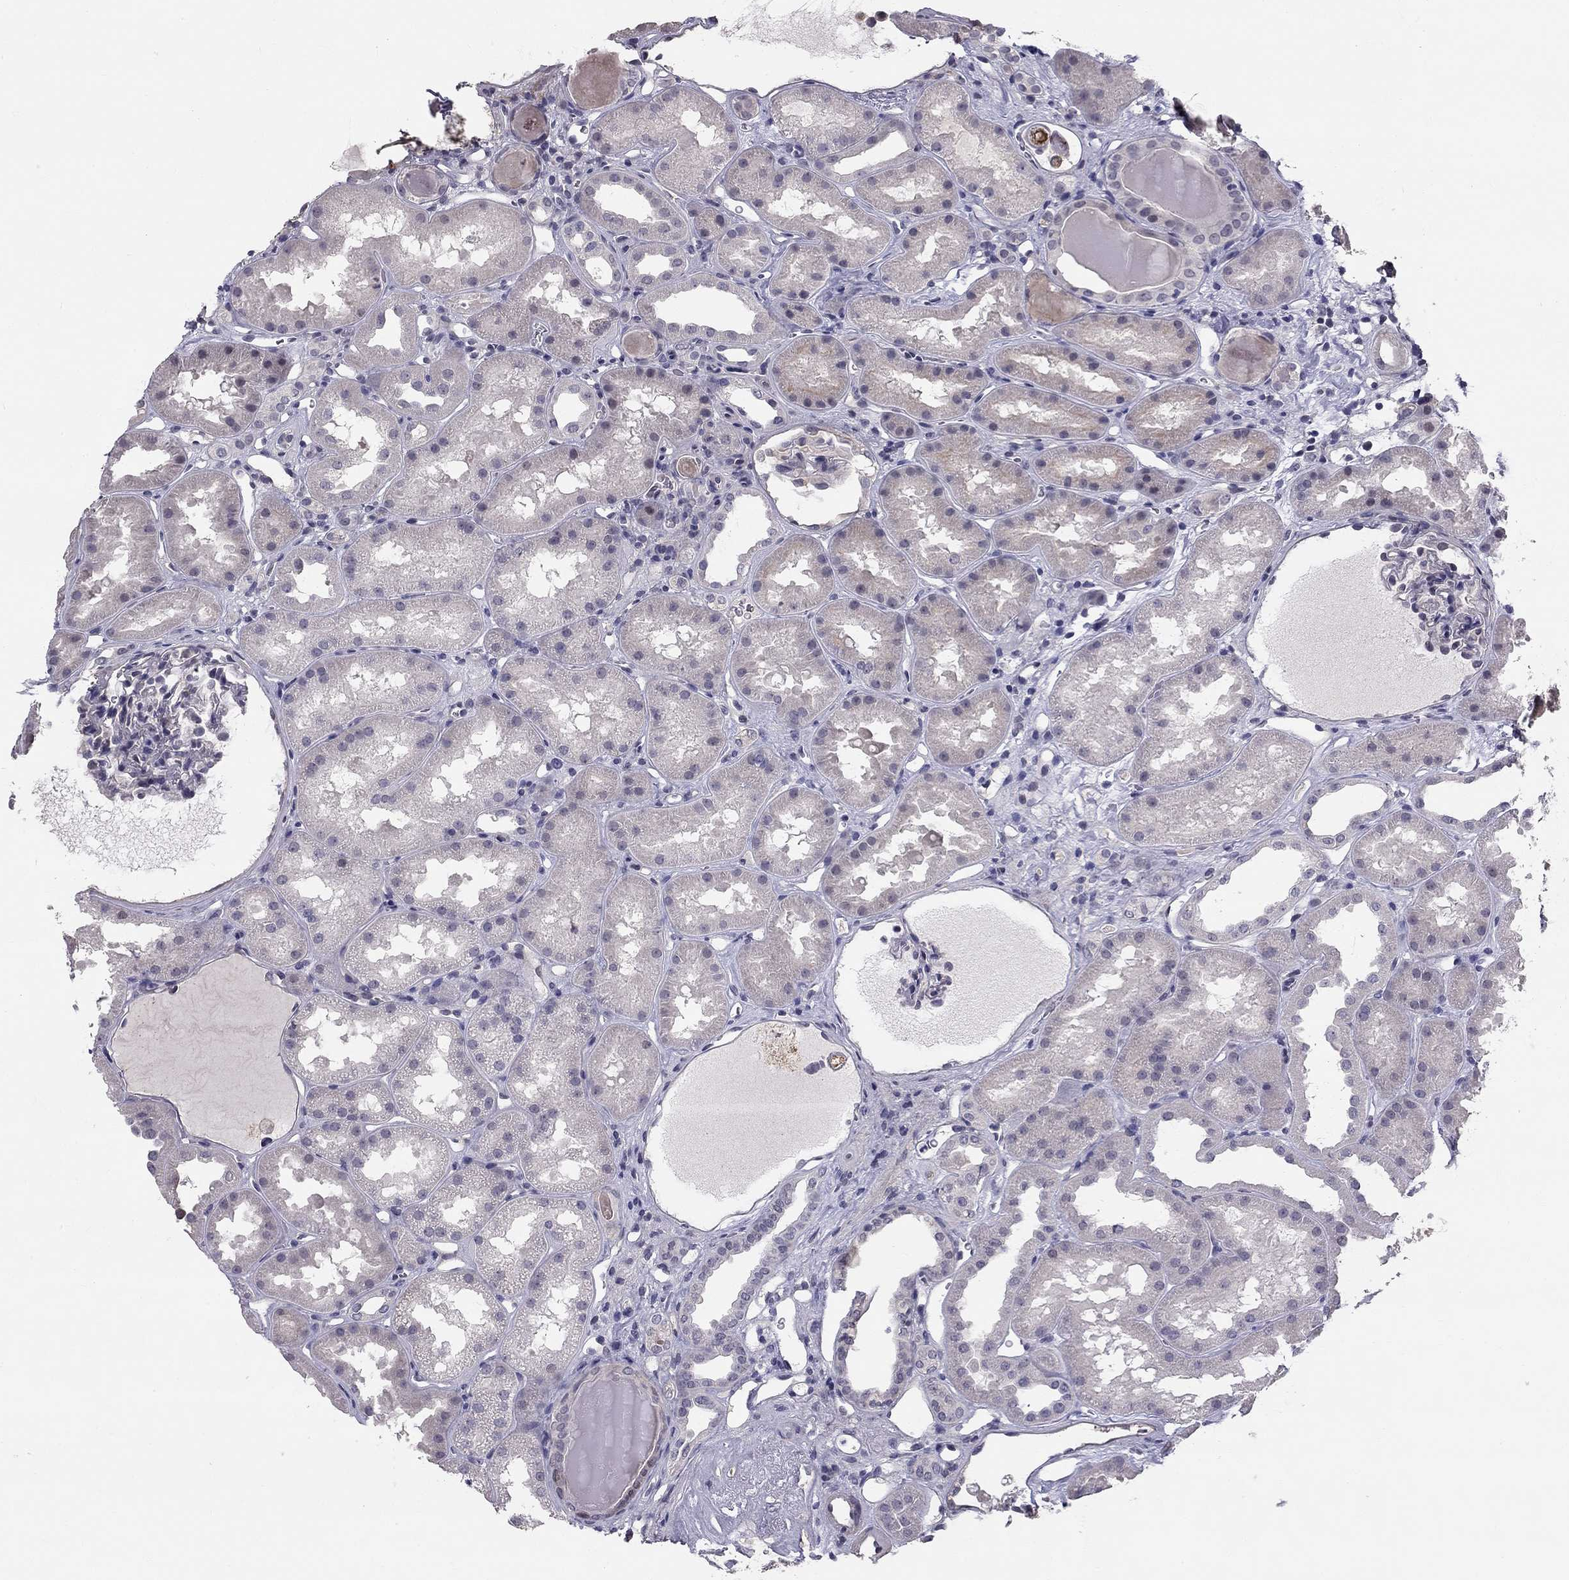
{"staining": {"intensity": "negative", "quantity": "none", "location": "none"}, "tissue": "kidney", "cell_type": "Cells in glomeruli", "image_type": "normal", "snomed": [{"axis": "morphology", "description": "Normal tissue, NOS"}, {"axis": "topography", "description": "Kidney"}], "caption": "IHC of normal kidney demonstrates no positivity in cells in glomeruli.", "gene": "GJB4", "patient": {"sex": "male", "age": 61}}